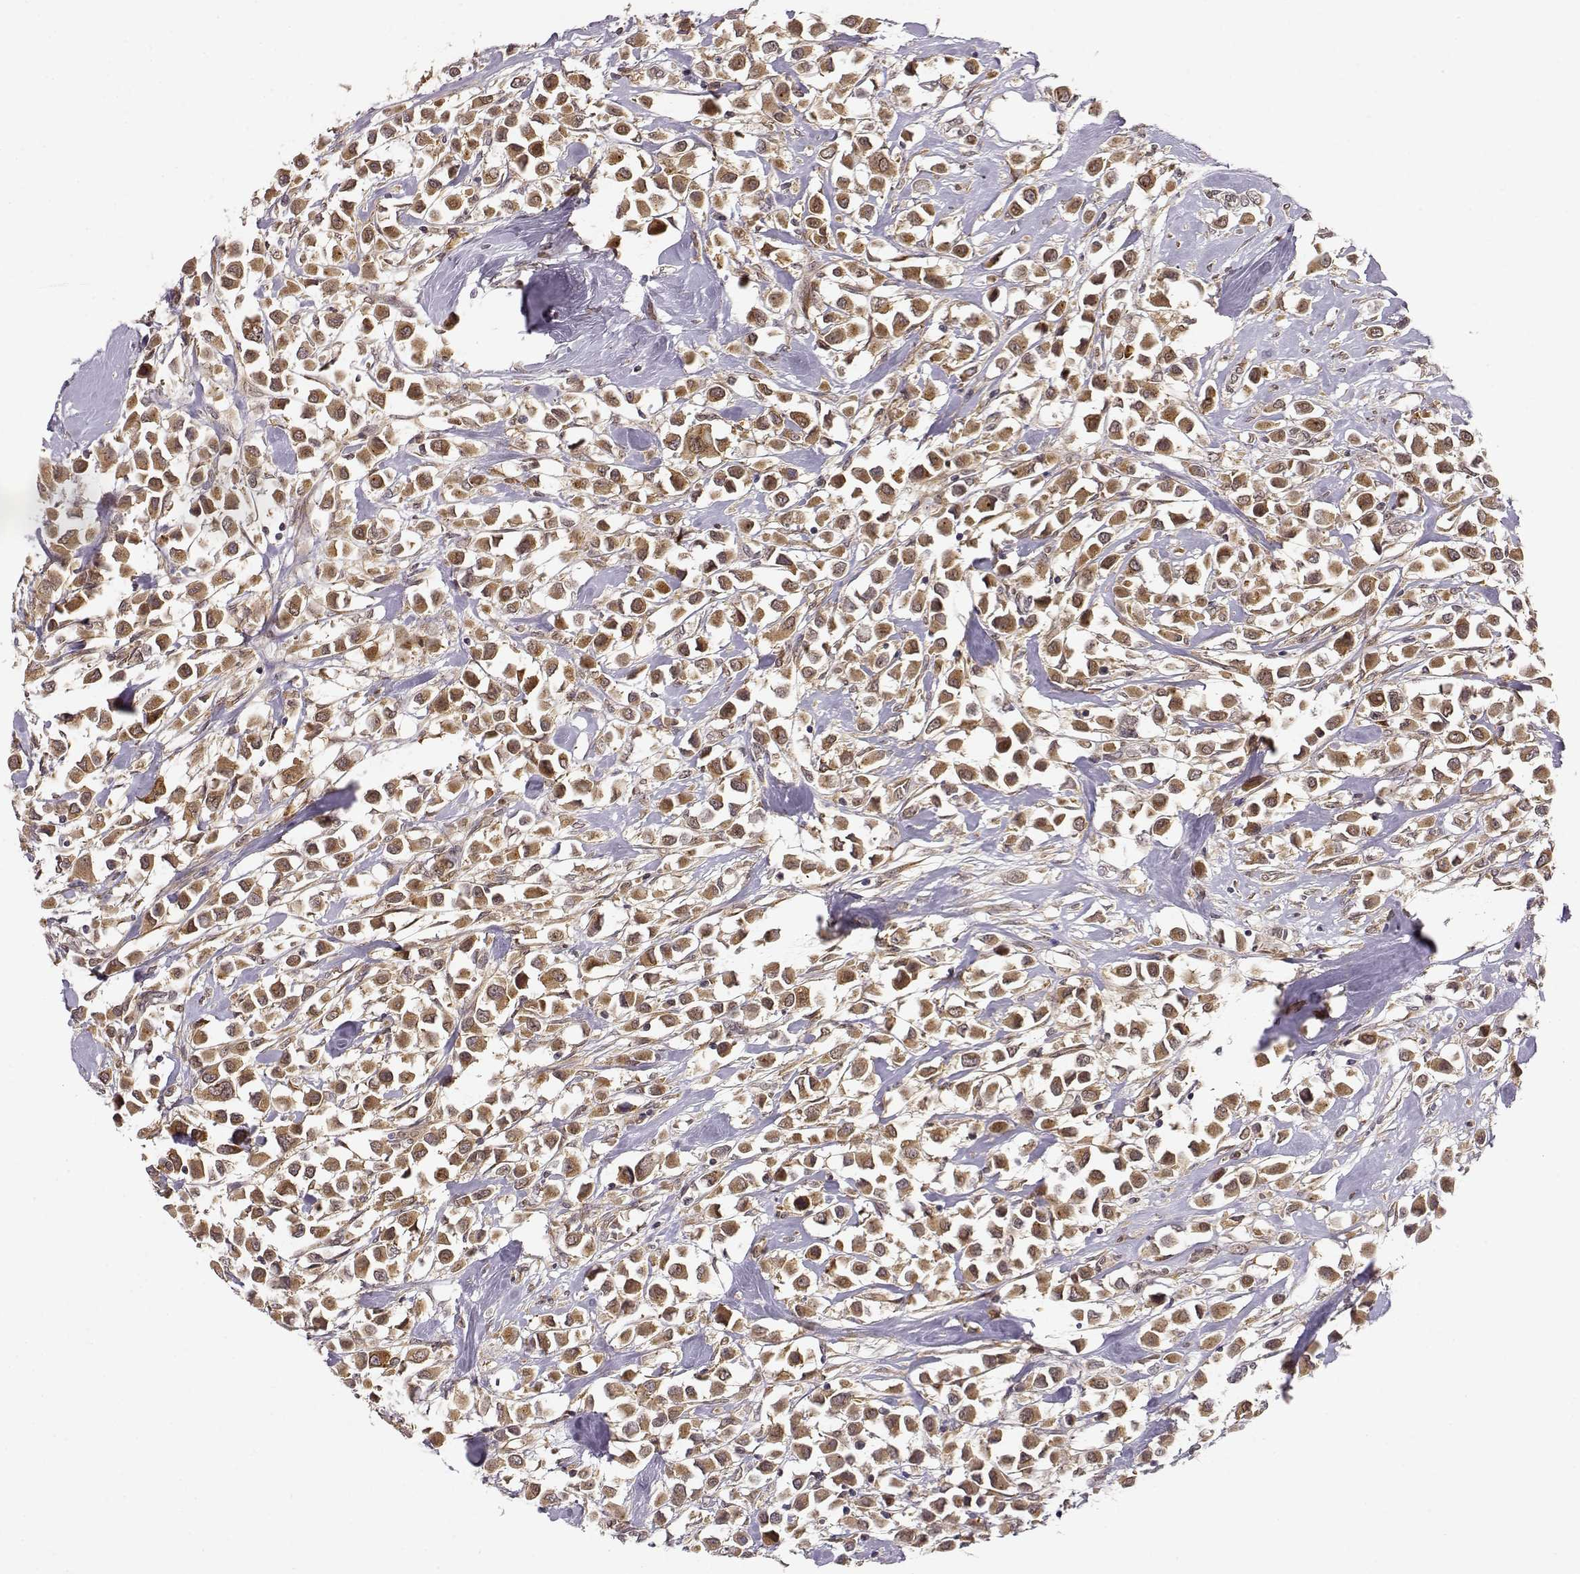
{"staining": {"intensity": "moderate", "quantity": ">75%", "location": "cytoplasmic/membranous"}, "tissue": "breast cancer", "cell_type": "Tumor cells", "image_type": "cancer", "snomed": [{"axis": "morphology", "description": "Duct carcinoma"}, {"axis": "topography", "description": "Breast"}], "caption": "Intraductal carcinoma (breast) stained with DAB (3,3'-diaminobenzidine) IHC demonstrates medium levels of moderate cytoplasmic/membranous positivity in about >75% of tumor cells.", "gene": "ERGIC2", "patient": {"sex": "female", "age": 61}}